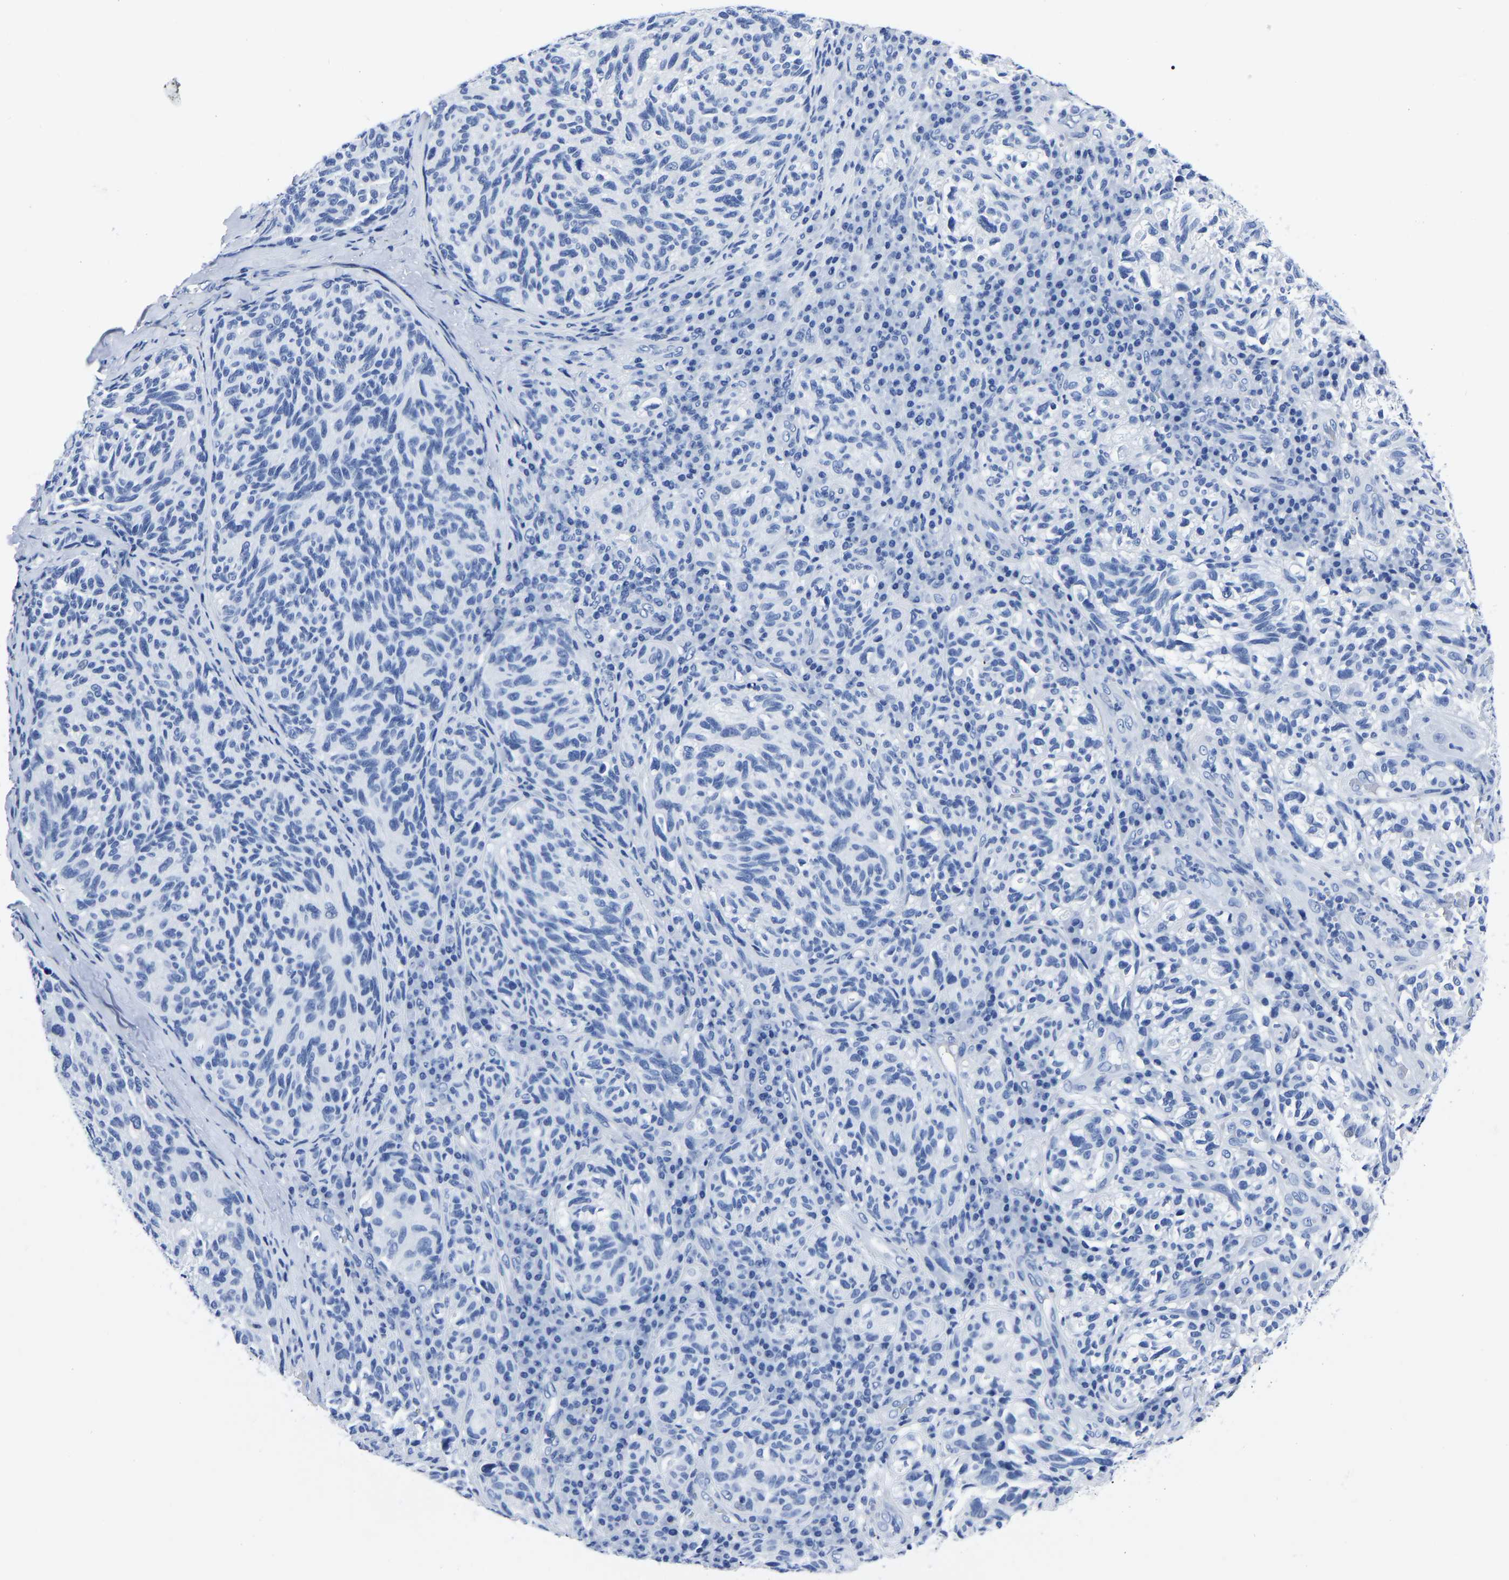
{"staining": {"intensity": "negative", "quantity": "none", "location": "none"}, "tissue": "melanoma", "cell_type": "Tumor cells", "image_type": "cancer", "snomed": [{"axis": "morphology", "description": "Malignant melanoma, NOS"}, {"axis": "topography", "description": "Skin"}], "caption": "An IHC histopathology image of melanoma is shown. There is no staining in tumor cells of melanoma.", "gene": "IMPG2", "patient": {"sex": "female", "age": 73}}